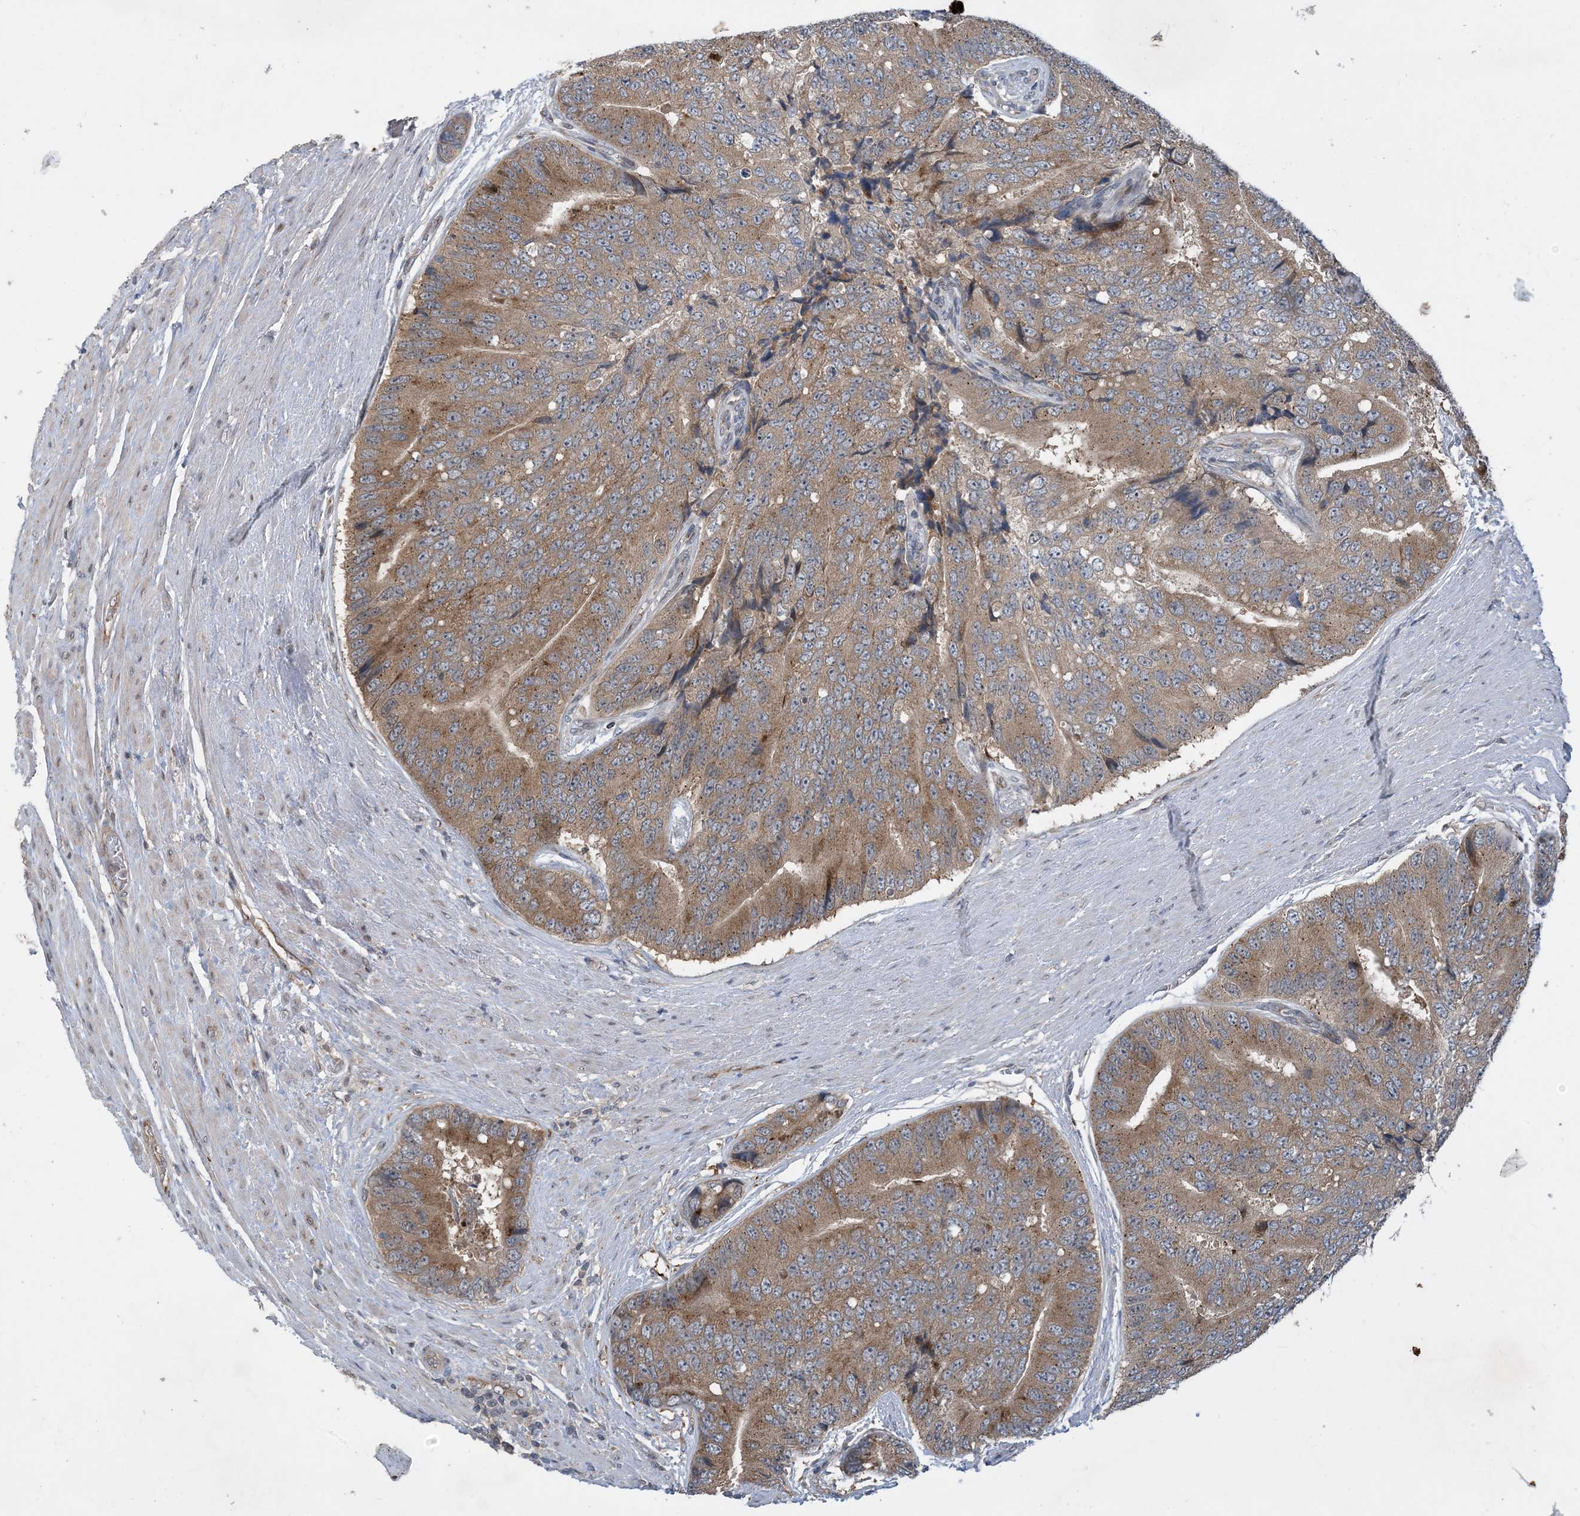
{"staining": {"intensity": "moderate", "quantity": ">75%", "location": "cytoplasmic/membranous"}, "tissue": "prostate cancer", "cell_type": "Tumor cells", "image_type": "cancer", "snomed": [{"axis": "morphology", "description": "Adenocarcinoma, High grade"}, {"axis": "topography", "description": "Prostate"}], "caption": "Immunohistochemistry of prostate cancer (high-grade adenocarcinoma) reveals medium levels of moderate cytoplasmic/membranous staining in about >75% of tumor cells.", "gene": "TINAG", "patient": {"sex": "male", "age": 70}}